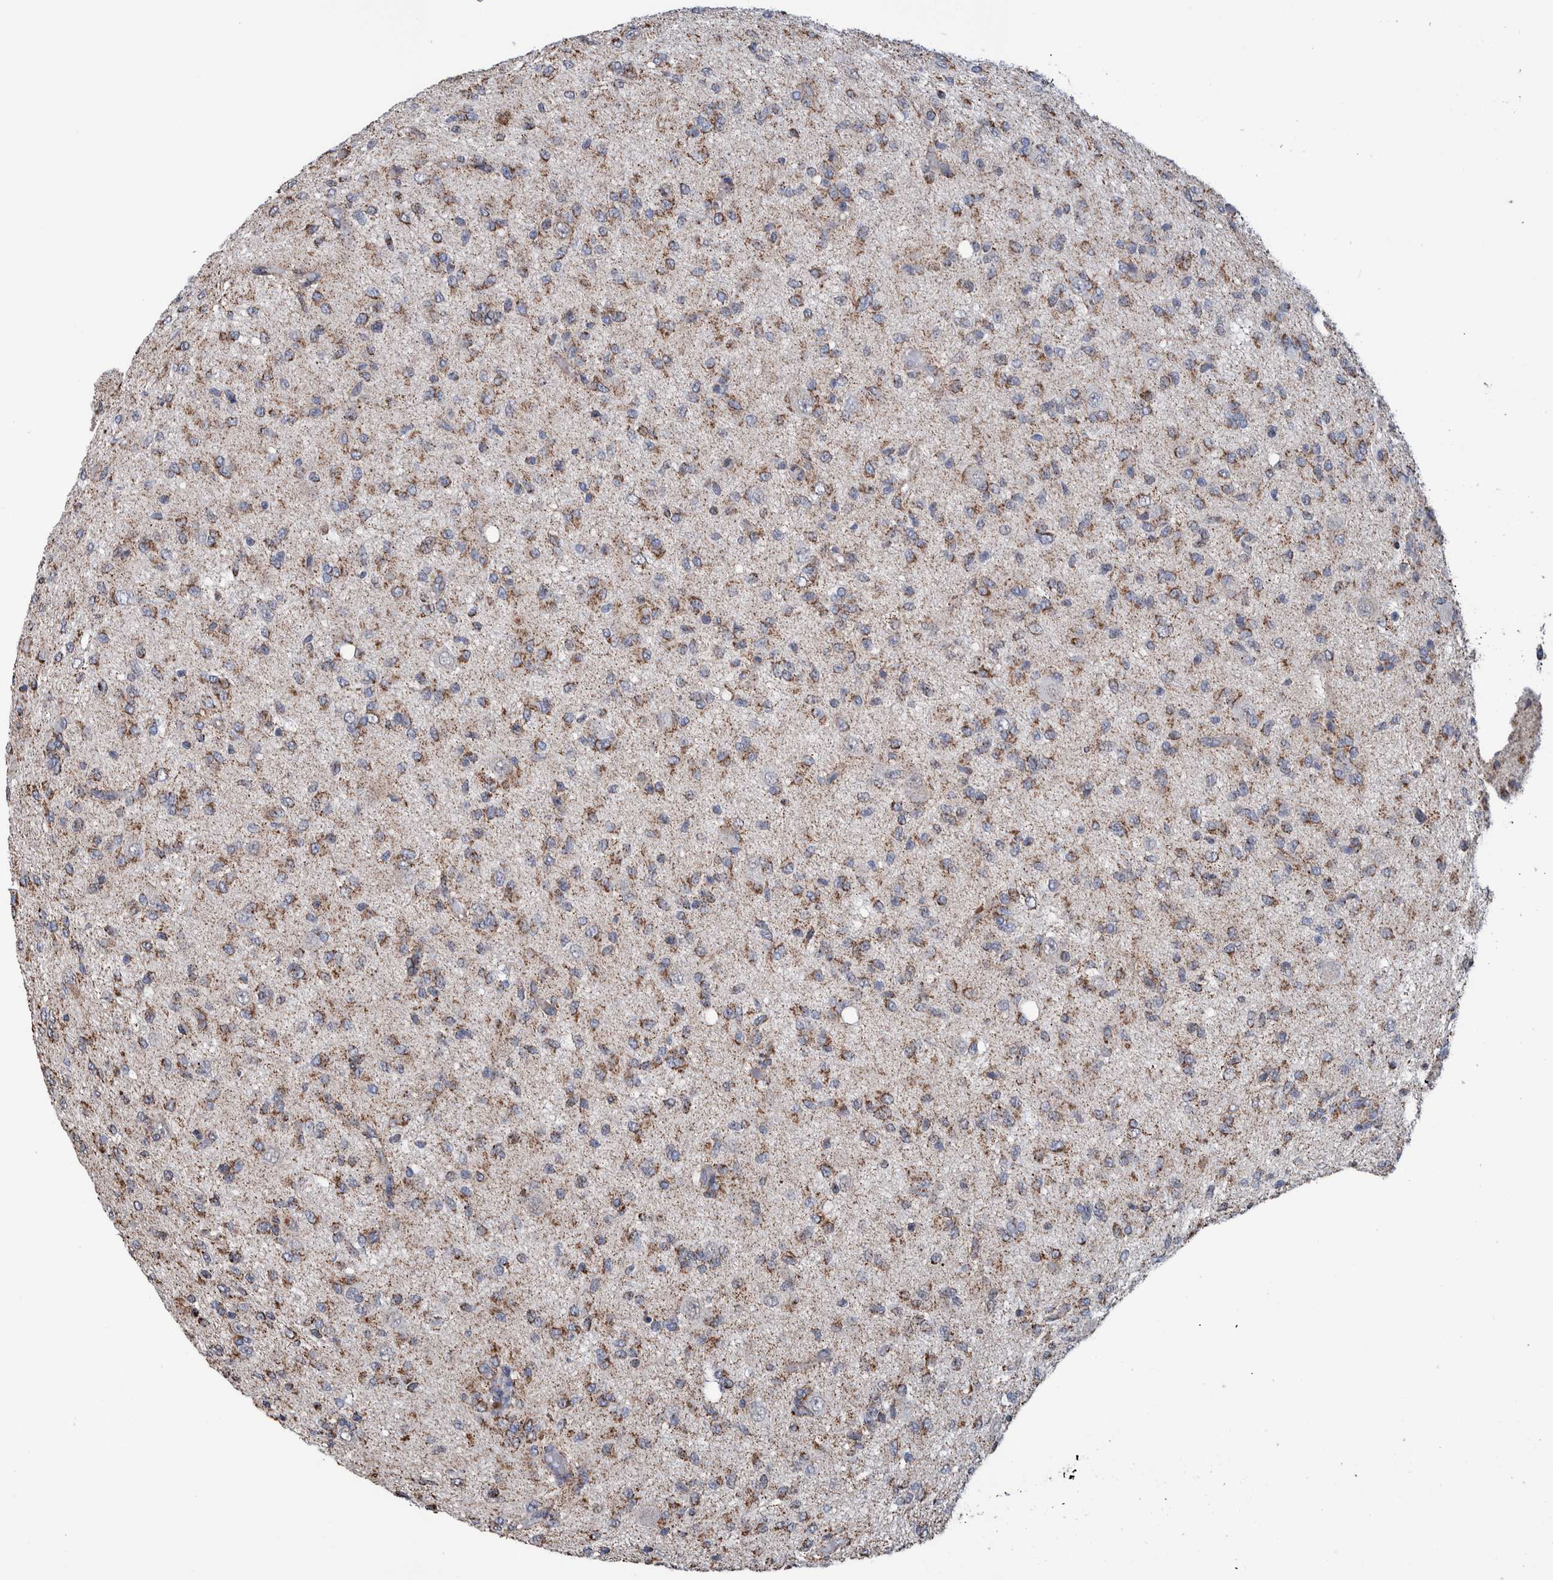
{"staining": {"intensity": "moderate", "quantity": "25%-75%", "location": "cytoplasmic/membranous"}, "tissue": "glioma", "cell_type": "Tumor cells", "image_type": "cancer", "snomed": [{"axis": "morphology", "description": "Glioma, malignant, High grade"}, {"axis": "topography", "description": "Brain"}], "caption": "Tumor cells exhibit medium levels of moderate cytoplasmic/membranous positivity in about 25%-75% of cells in malignant glioma (high-grade).", "gene": "DECR1", "patient": {"sex": "female", "age": 59}}